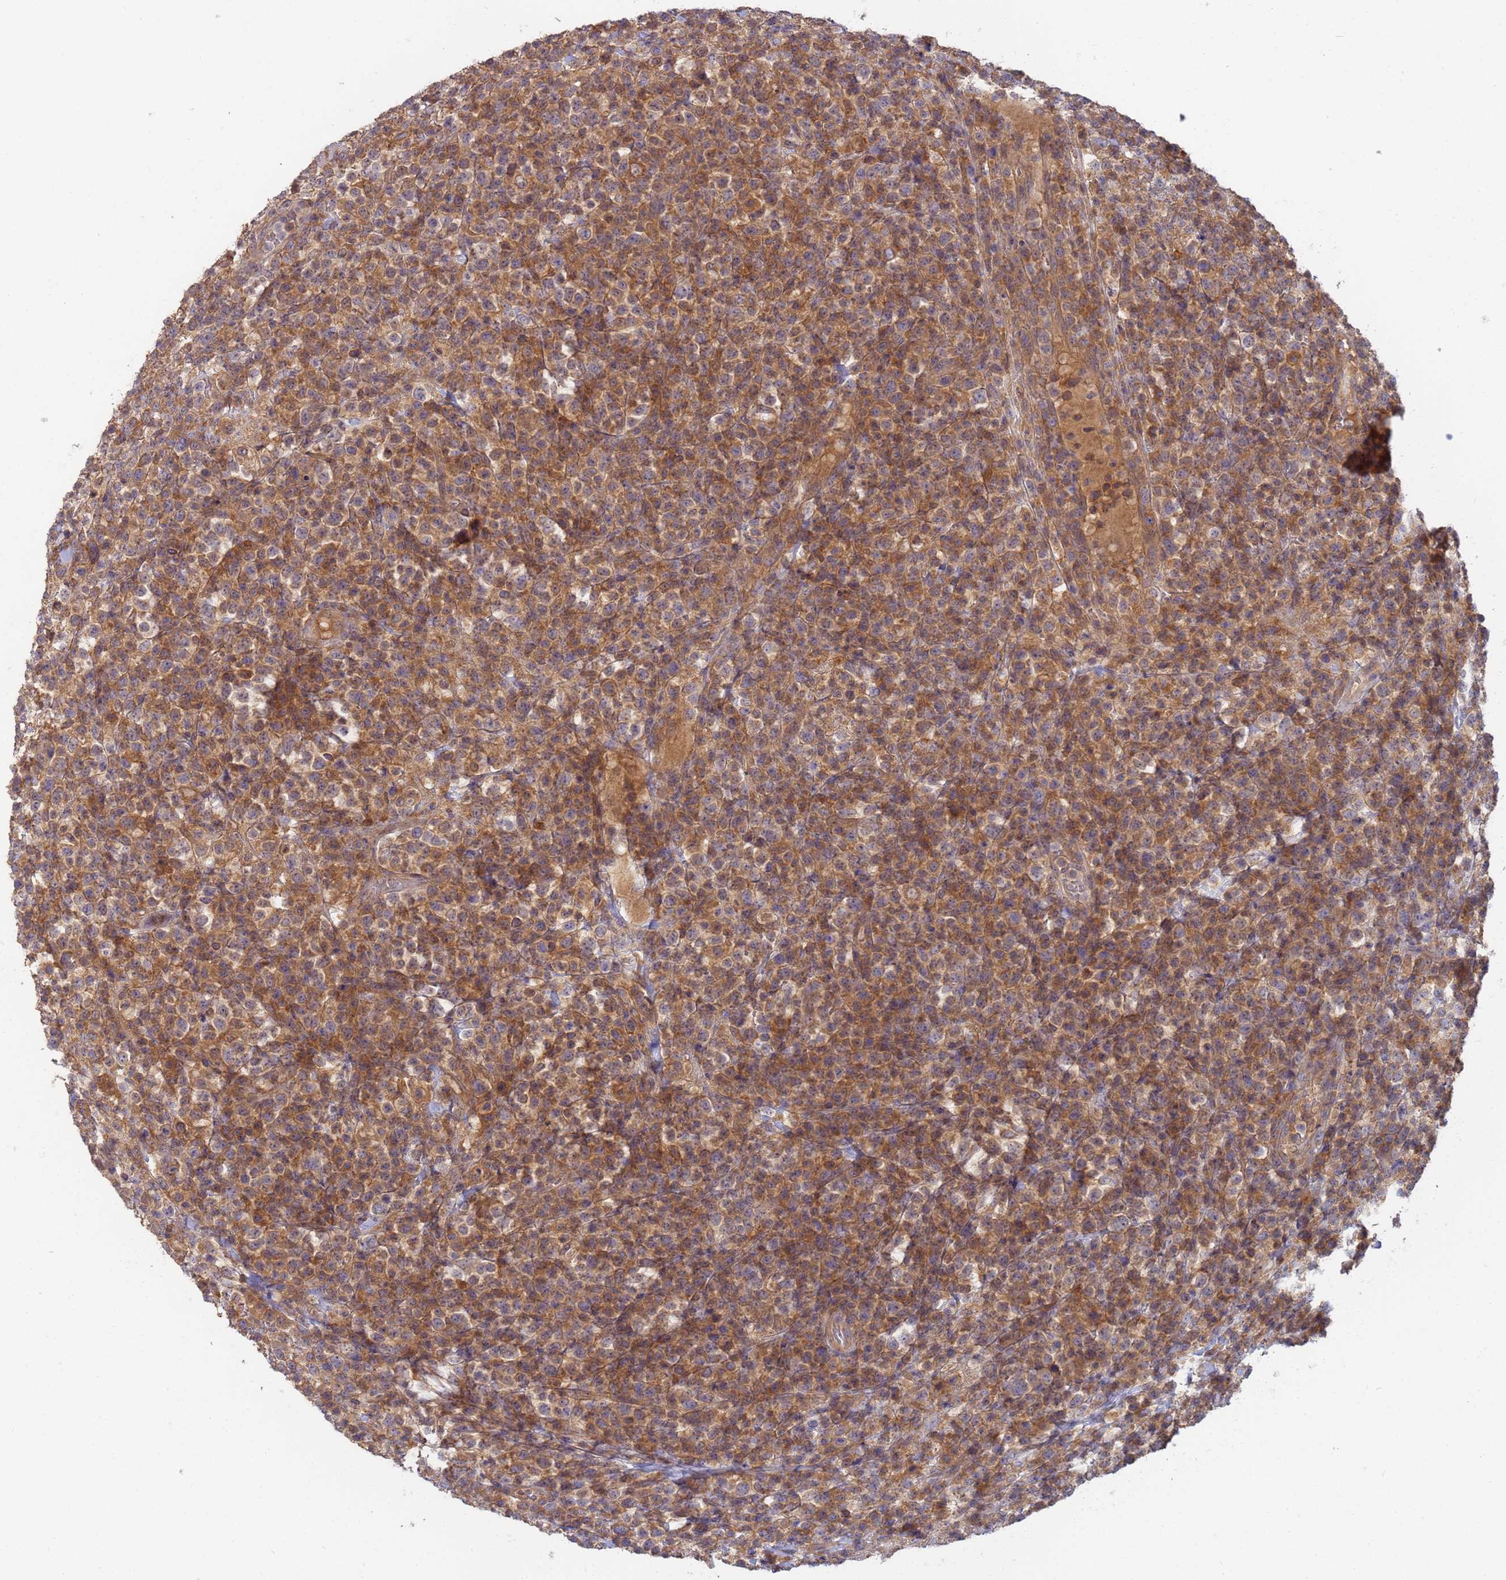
{"staining": {"intensity": "moderate", "quantity": ">75%", "location": "cytoplasmic/membranous"}, "tissue": "lymphoma", "cell_type": "Tumor cells", "image_type": "cancer", "snomed": [{"axis": "morphology", "description": "Malignant lymphoma, non-Hodgkin's type, High grade"}, {"axis": "topography", "description": "Colon"}], "caption": "Immunohistochemical staining of lymphoma exhibits moderate cytoplasmic/membranous protein expression in about >75% of tumor cells. The protein is stained brown, and the nuclei are stained in blue (DAB (3,3'-diaminobenzidine) IHC with brightfield microscopy, high magnification).", "gene": "SHARPIN", "patient": {"sex": "female", "age": 53}}